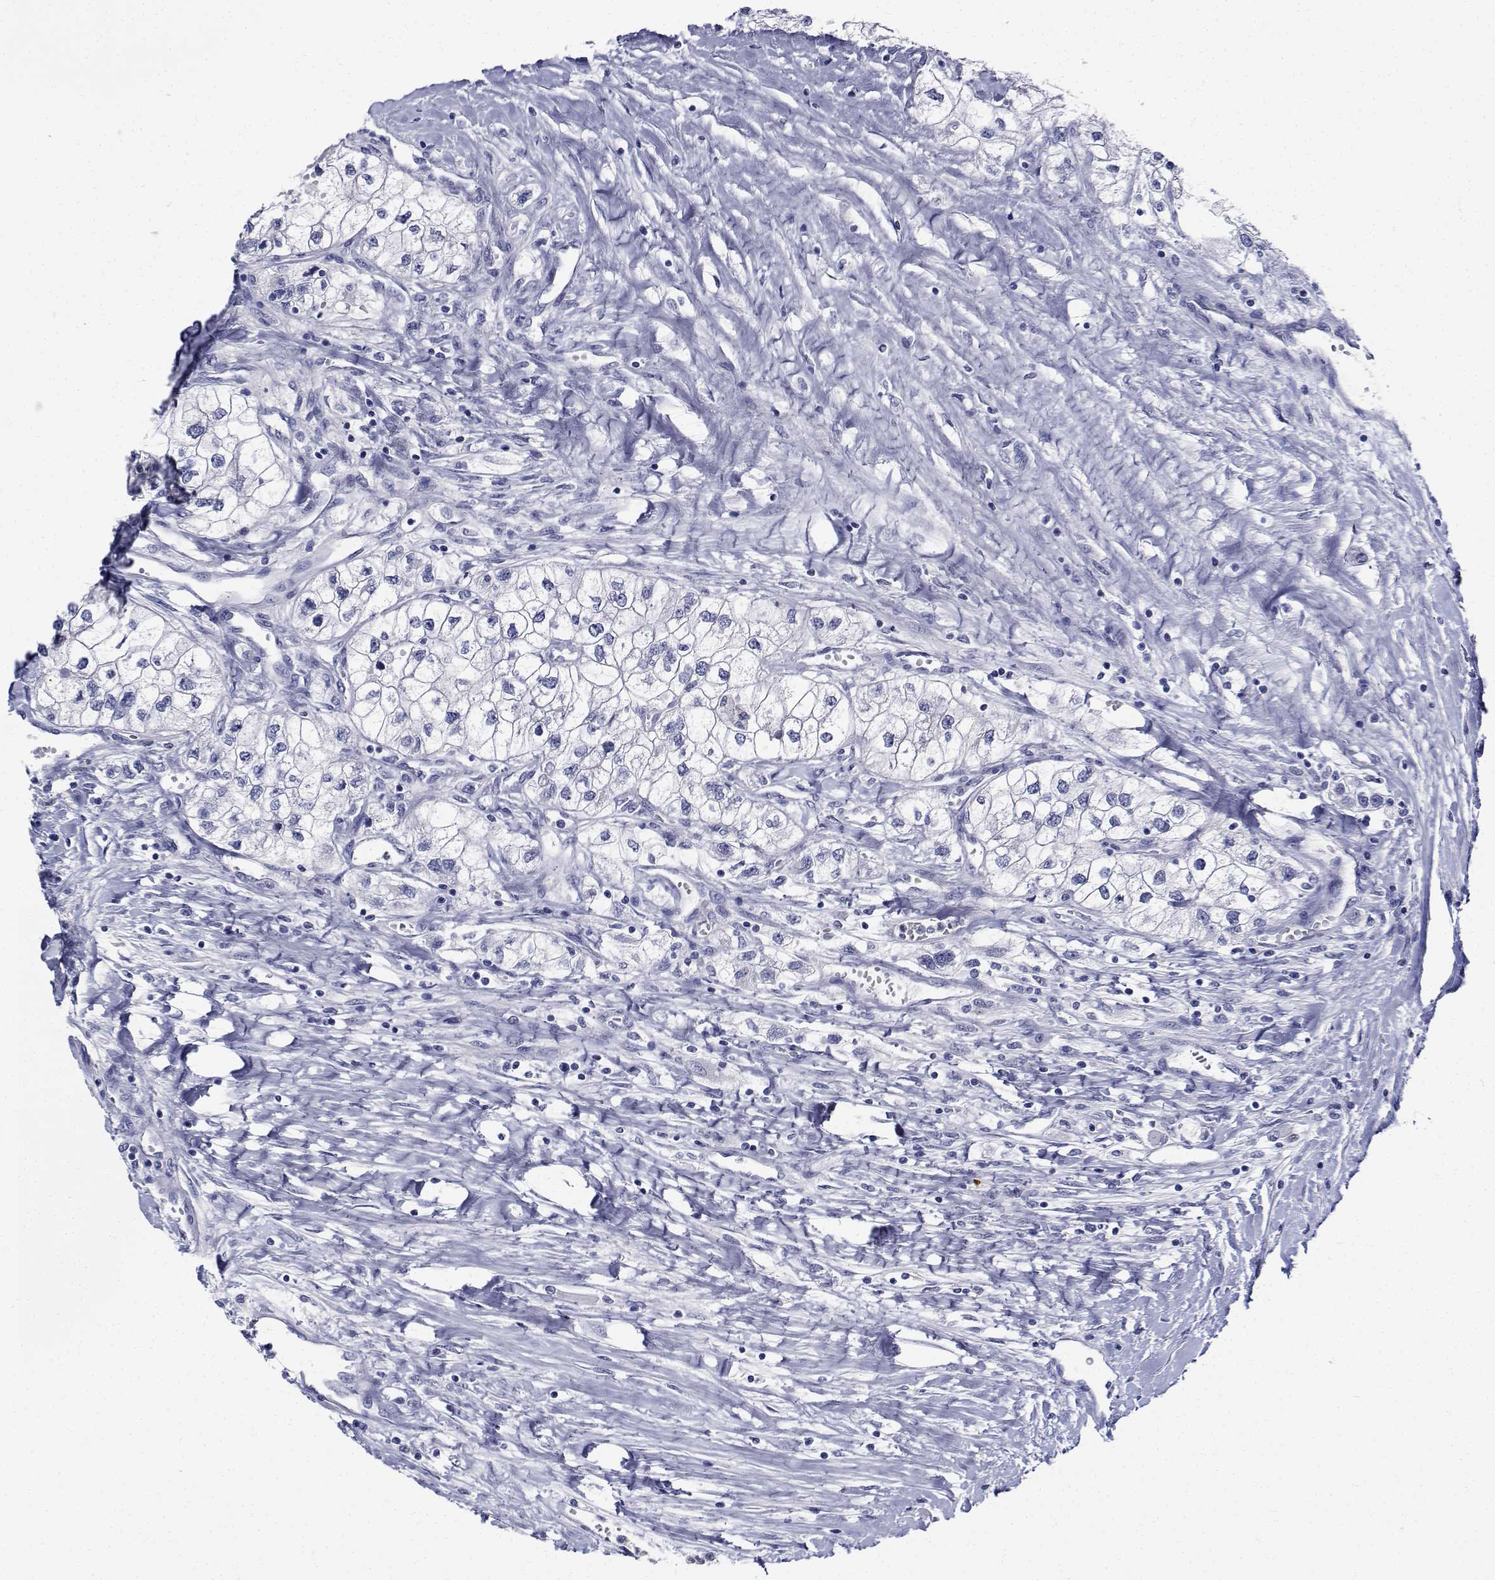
{"staining": {"intensity": "negative", "quantity": "none", "location": "none"}, "tissue": "renal cancer", "cell_type": "Tumor cells", "image_type": "cancer", "snomed": [{"axis": "morphology", "description": "Adenocarcinoma, NOS"}, {"axis": "topography", "description": "Kidney"}], "caption": "Tumor cells show no significant staining in renal adenocarcinoma.", "gene": "PLXNA4", "patient": {"sex": "male", "age": 59}}